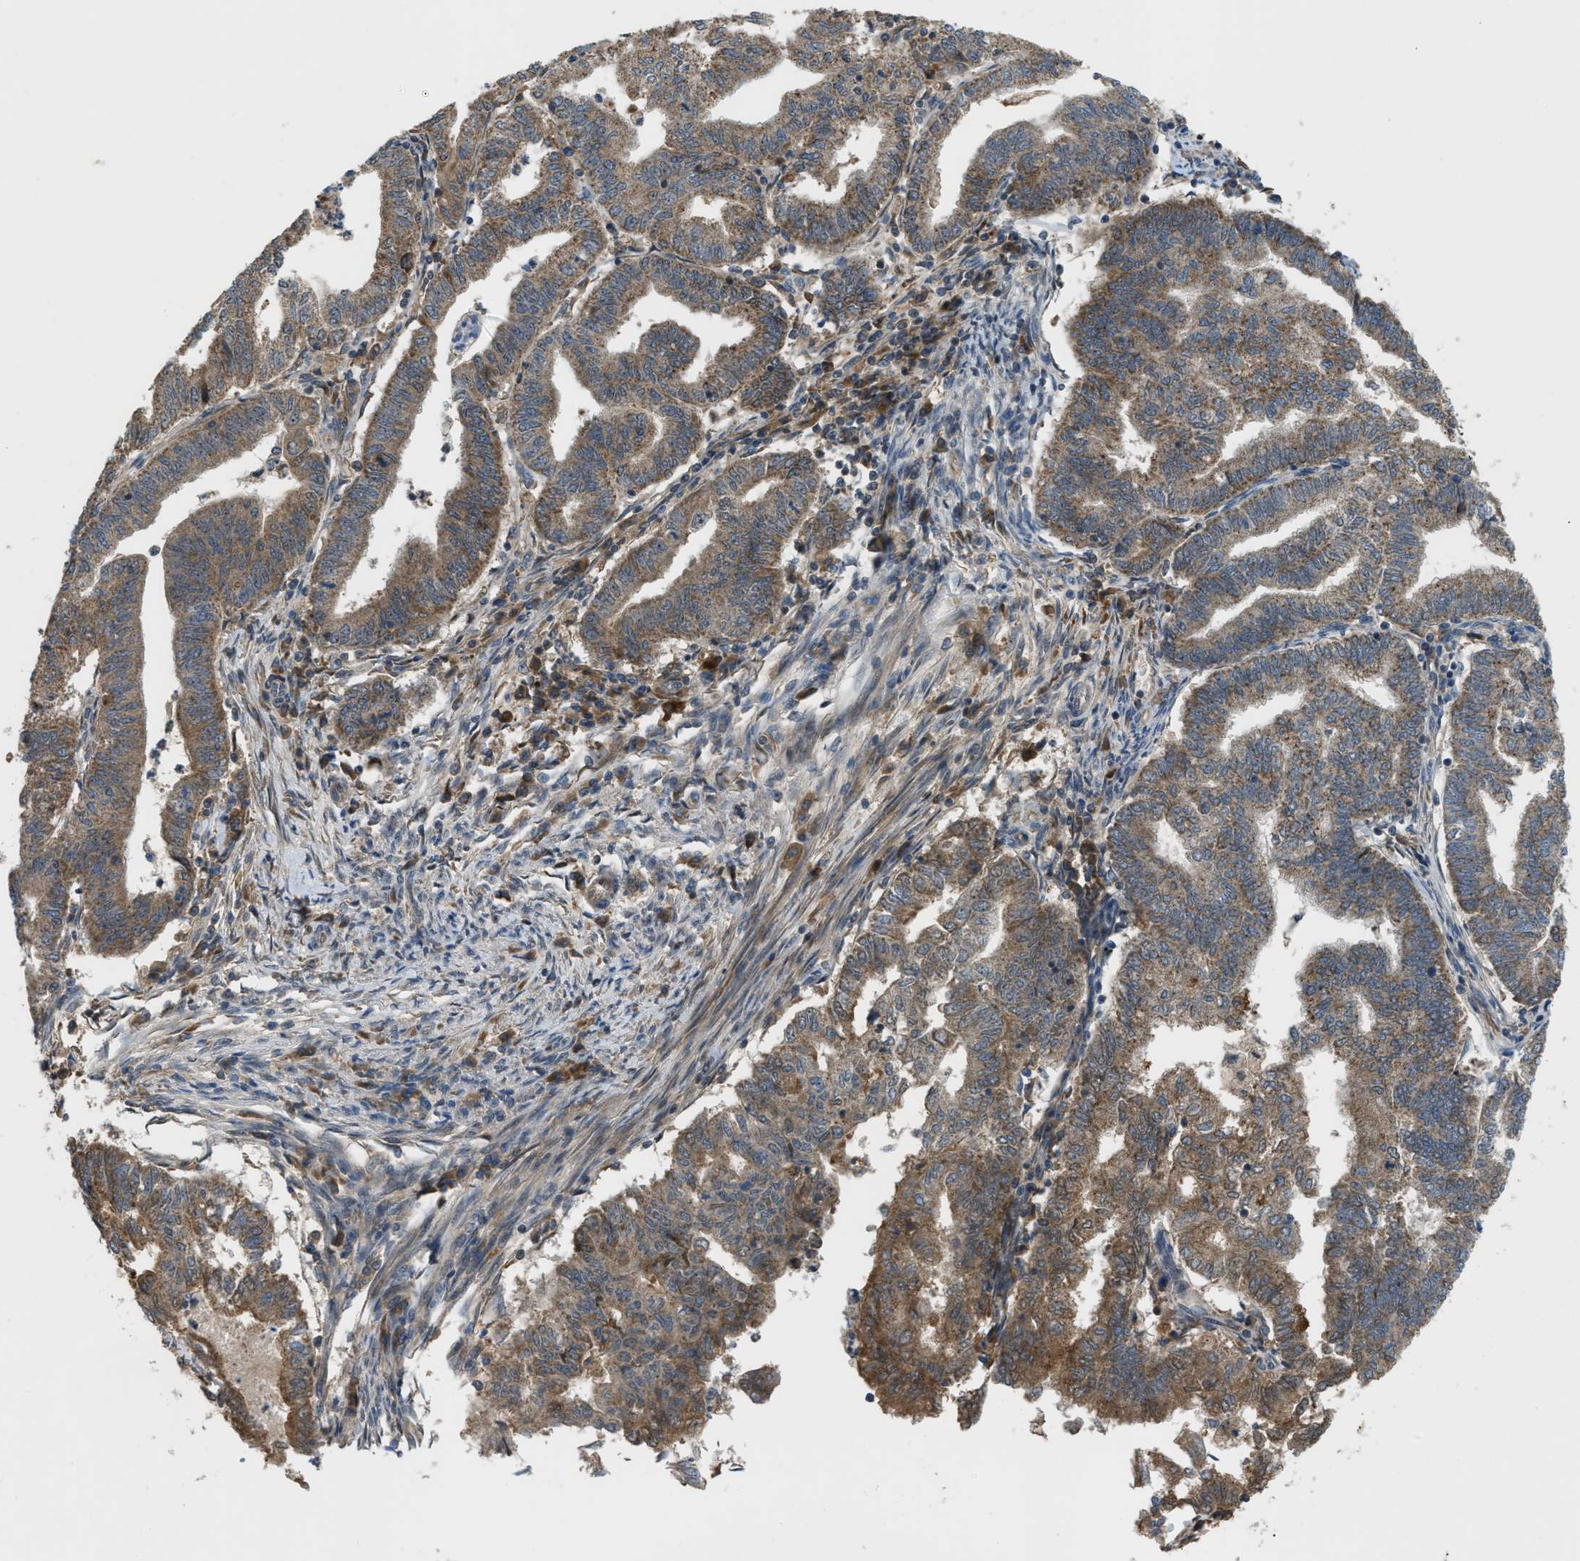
{"staining": {"intensity": "moderate", "quantity": ">75%", "location": "cytoplasmic/membranous"}, "tissue": "endometrial cancer", "cell_type": "Tumor cells", "image_type": "cancer", "snomed": [{"axis": "morphology", "description": "Polyp, NOS"}, {"axis": "morphology", "description": "Adenocarcinoma, NOS"}, {"axis": "morphology", "description": "Adenoma, NOS"}, {"axis": "topography", "description": "Endometrium"}], "caption": "This image reveals IHC staining of human endometrial polyp, with medium moderate cytoplasmic/membranous staining in approximately >75% of tumor cells.", "gene": "ZNF71", "patient": {"sex": "female", "age": 79}}